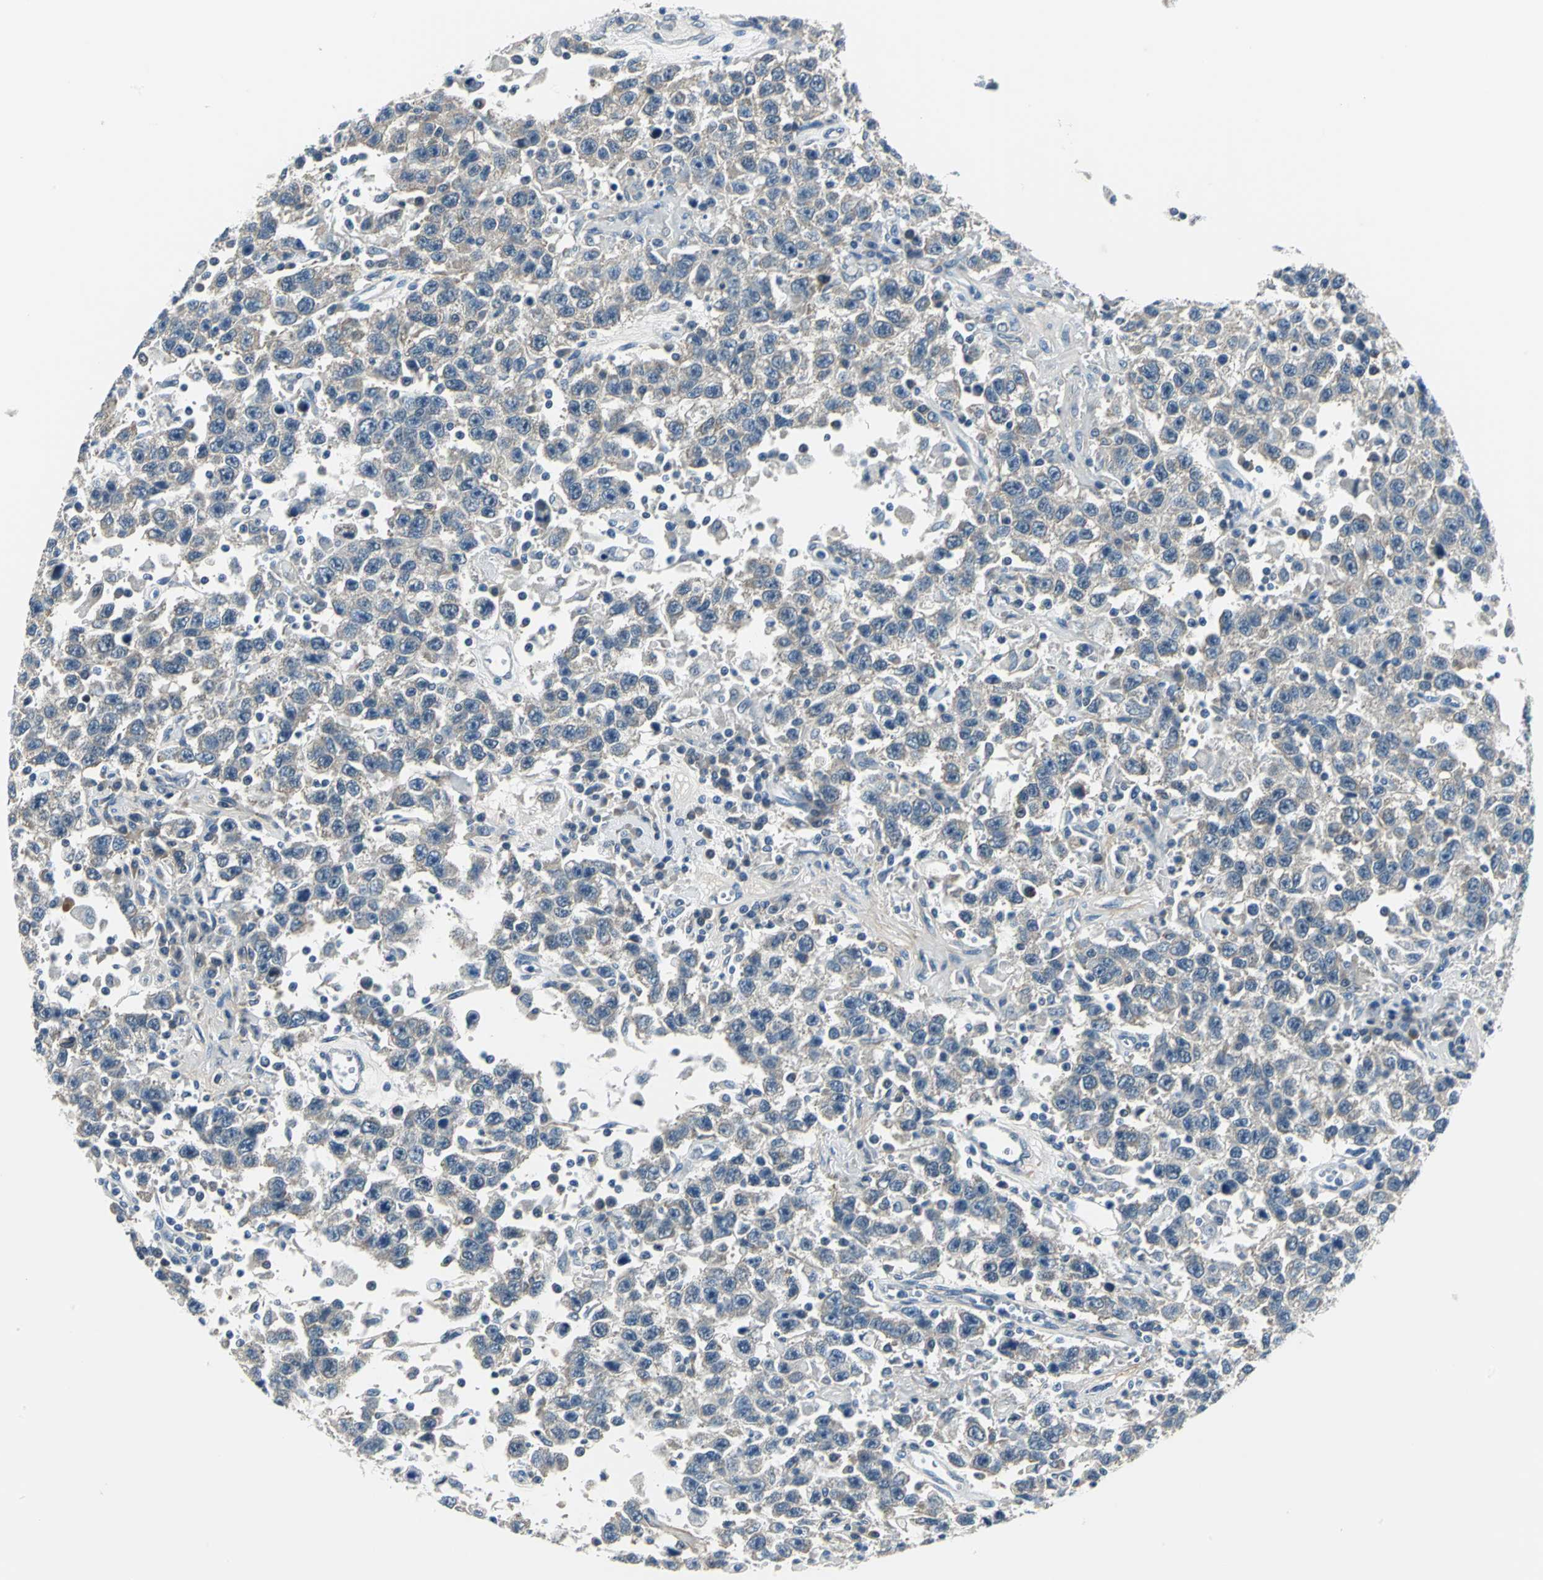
{"staining": {"intensity": "weak", "quantity": ">75%", "location": "cytoplasmic/membranous"}, "tissue": "testis cancer", "cell_type": "Tumor cells", "image_type": "cancer", "snomed": [{"axis": "morphology", "description": "Seminoma, NOS"}, {"axis": "topography", "description": "Testis"}], "caption": "IHC (DAB) staining of human testis cancer demonstrates weak cytoplasmic/membranous protein staining in approximately >75% of tumor cells.", "gene": "ZNF415", "patient": {"sex": "male", "age": 41}}